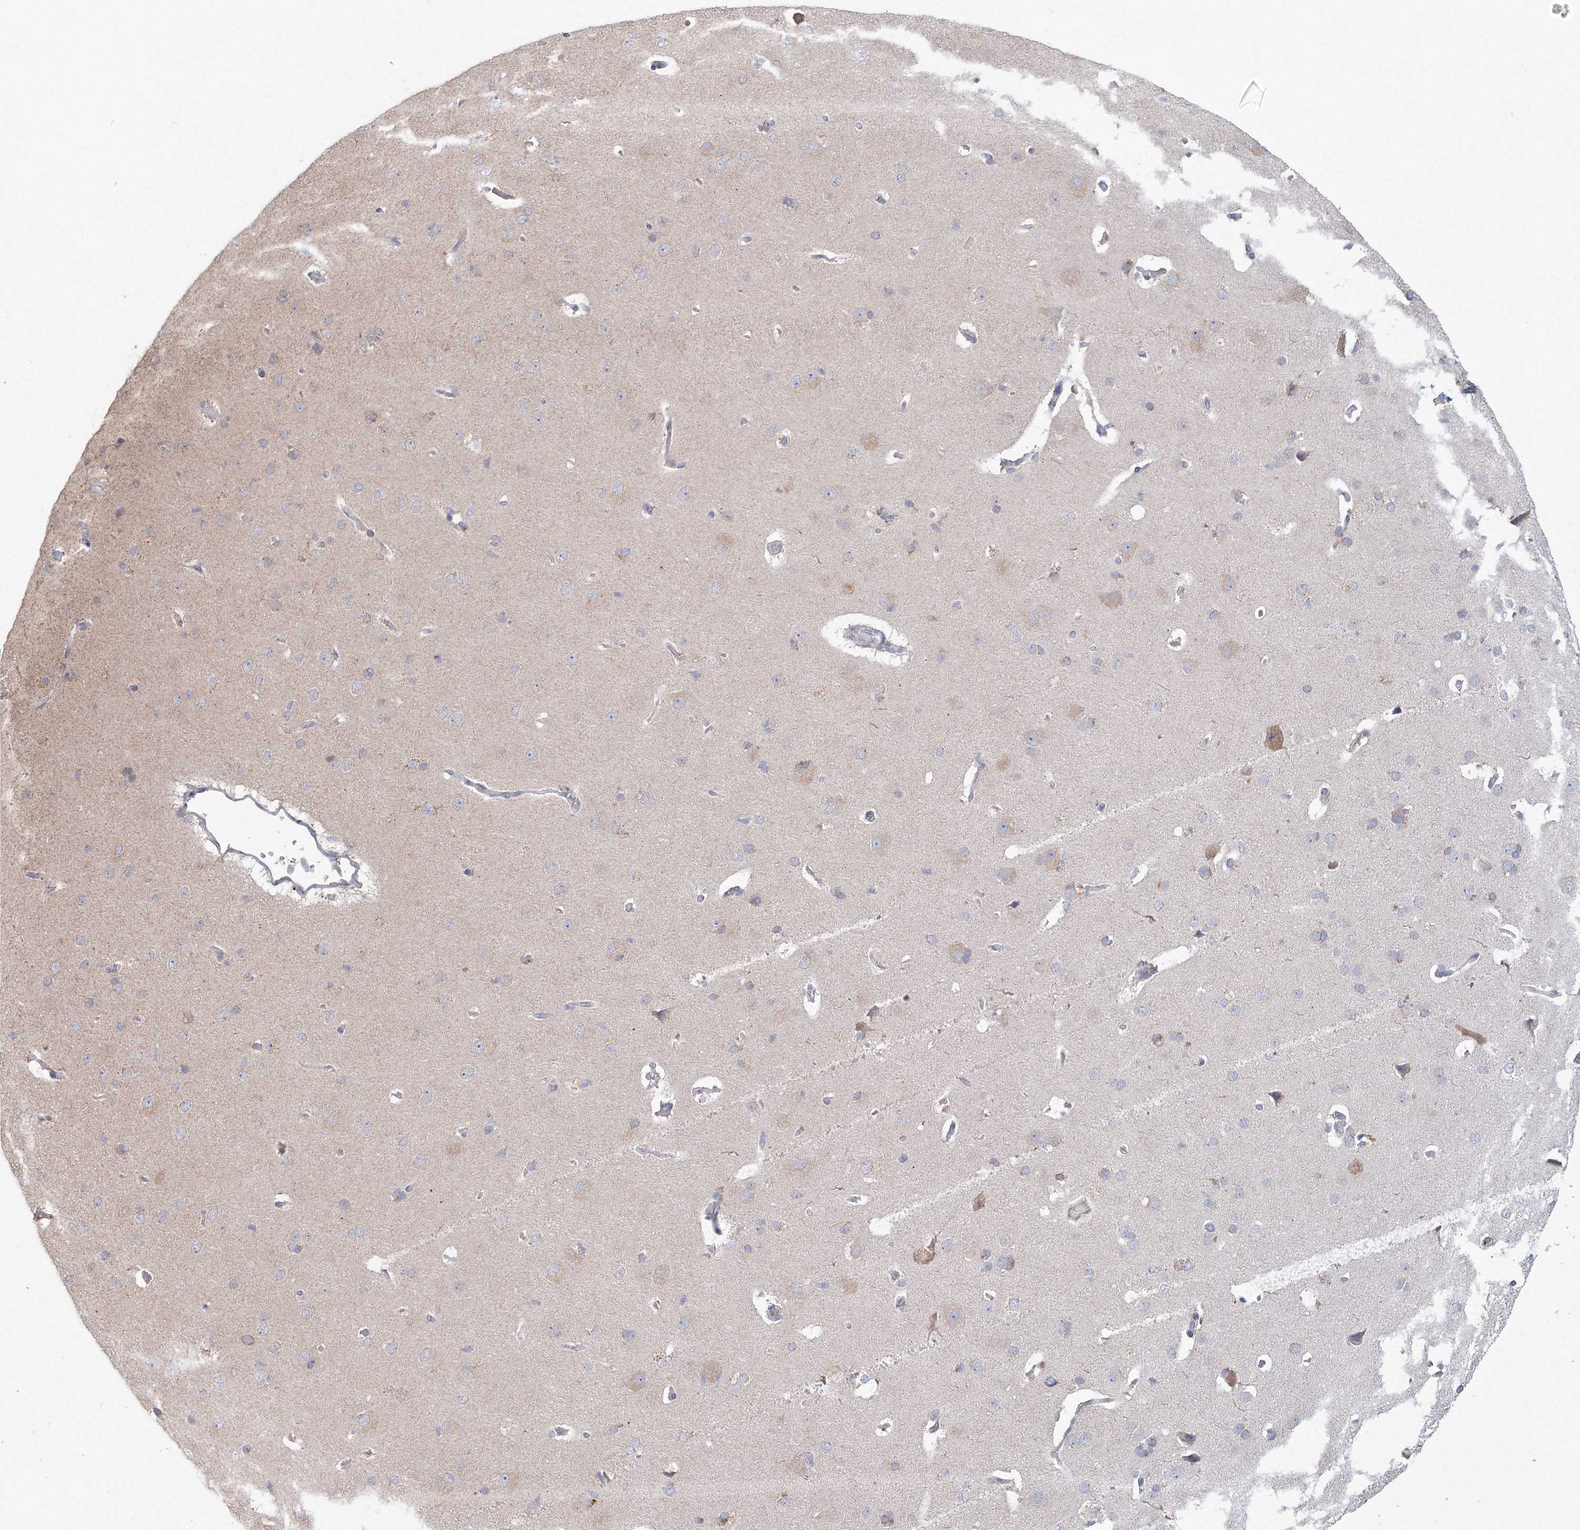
{"staining": {"intensity": "negative", "quantity": "none", "location": "none"}, "tissue": "cerebral cortex", "cell_type": "Endothelial cells", "image_type": "normal", "snomed": [{"axis": "morphology", "description": "Normal tissue, NOS"}, {"axis": "topography", "description": "Cerebral cortex"}], "caption": "IHC of benign human cerebral cortex displays no positivity in endothelial cells.", "gene": "DHRS12", "patient": {"sex": "male", "age": 62}}